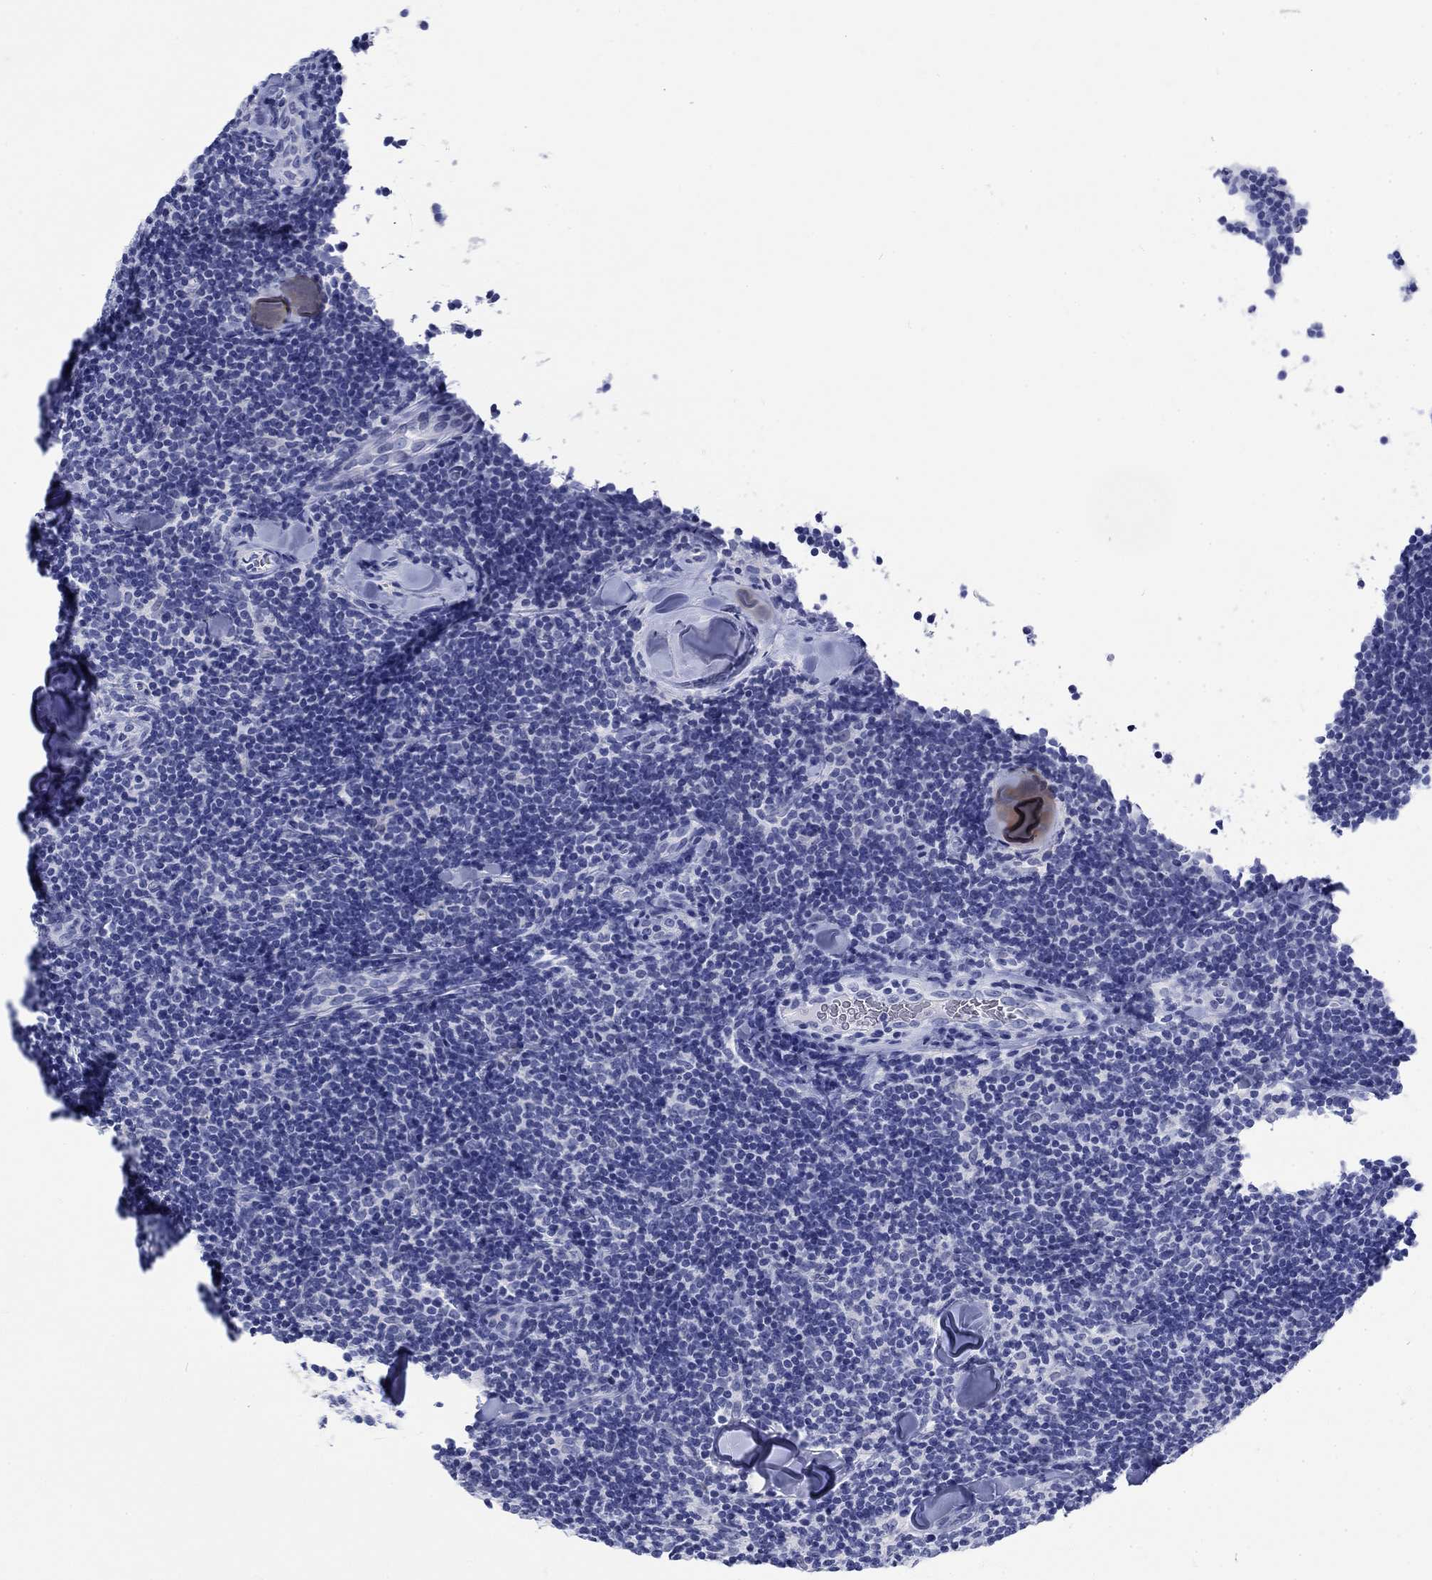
{"staining": {"intensity": "negative", "quantity": "none", "location": "none"}, "tissue": "lymphoma", "cell_type": "Tumor cells", "image_type": "cancer", "snomed": [{"axis": "morphology", "description": "Malignant lymphoma, non-Hodgkin's type, Low grade"}, {"axis": "topography", "description": "Lymph node"}], "caption": "Immunohistochemistry histopathology image of human malignant lymphoma, non-Hodgkin's type (low-grade) stained for a protein (brown), which shows no staining in tumor cells. The staining was performed using DAB to visualize the protein expression in brown, while the nuclei were stained in blue with hematoxylin (Magnification: 20x).", "gene": "KRT76", "patient": {"sex": "female", "age": 56}}